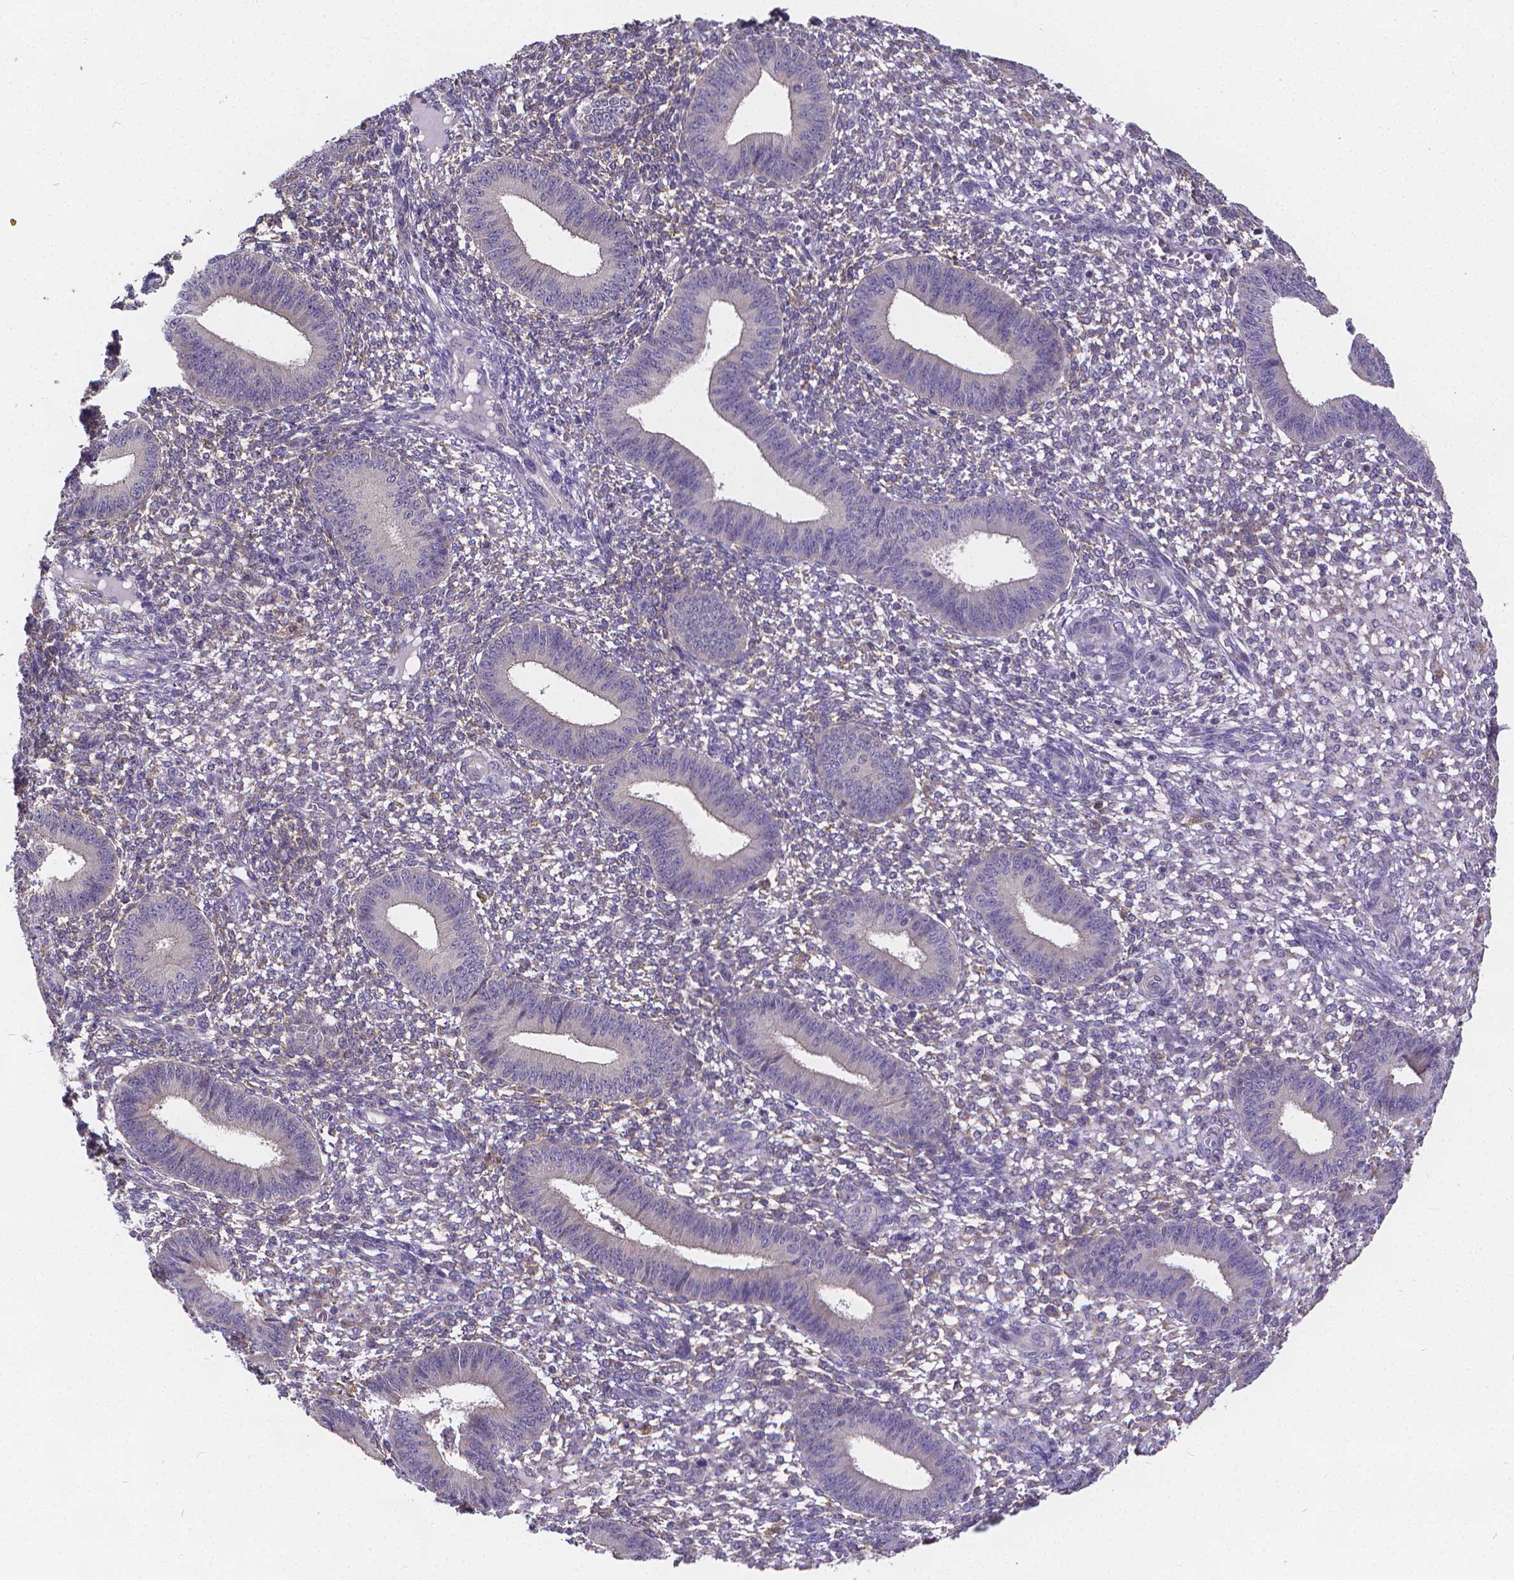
{"staining": {"intensity": "negative", "quantity": "none", "location": "none"}, "tissue": "endometrium", "cell_type": "Cells in endometrial stroma", "image_type": "normal", "snomed": [{"axis": "morphology", "description": "Normal tissue, NOS"}, {"axis": "topography", "description": "Endometrium"}], "caption": "There is no significant positivity in cells in endometrial stroma of endometrium. (DAB (3,3'-diaminobenzidine) immunohistochemistry visualized using brightfield microscopy, high magnification).", "gene": "GLRB", "patient": {"sex": "female", "age": 42}}